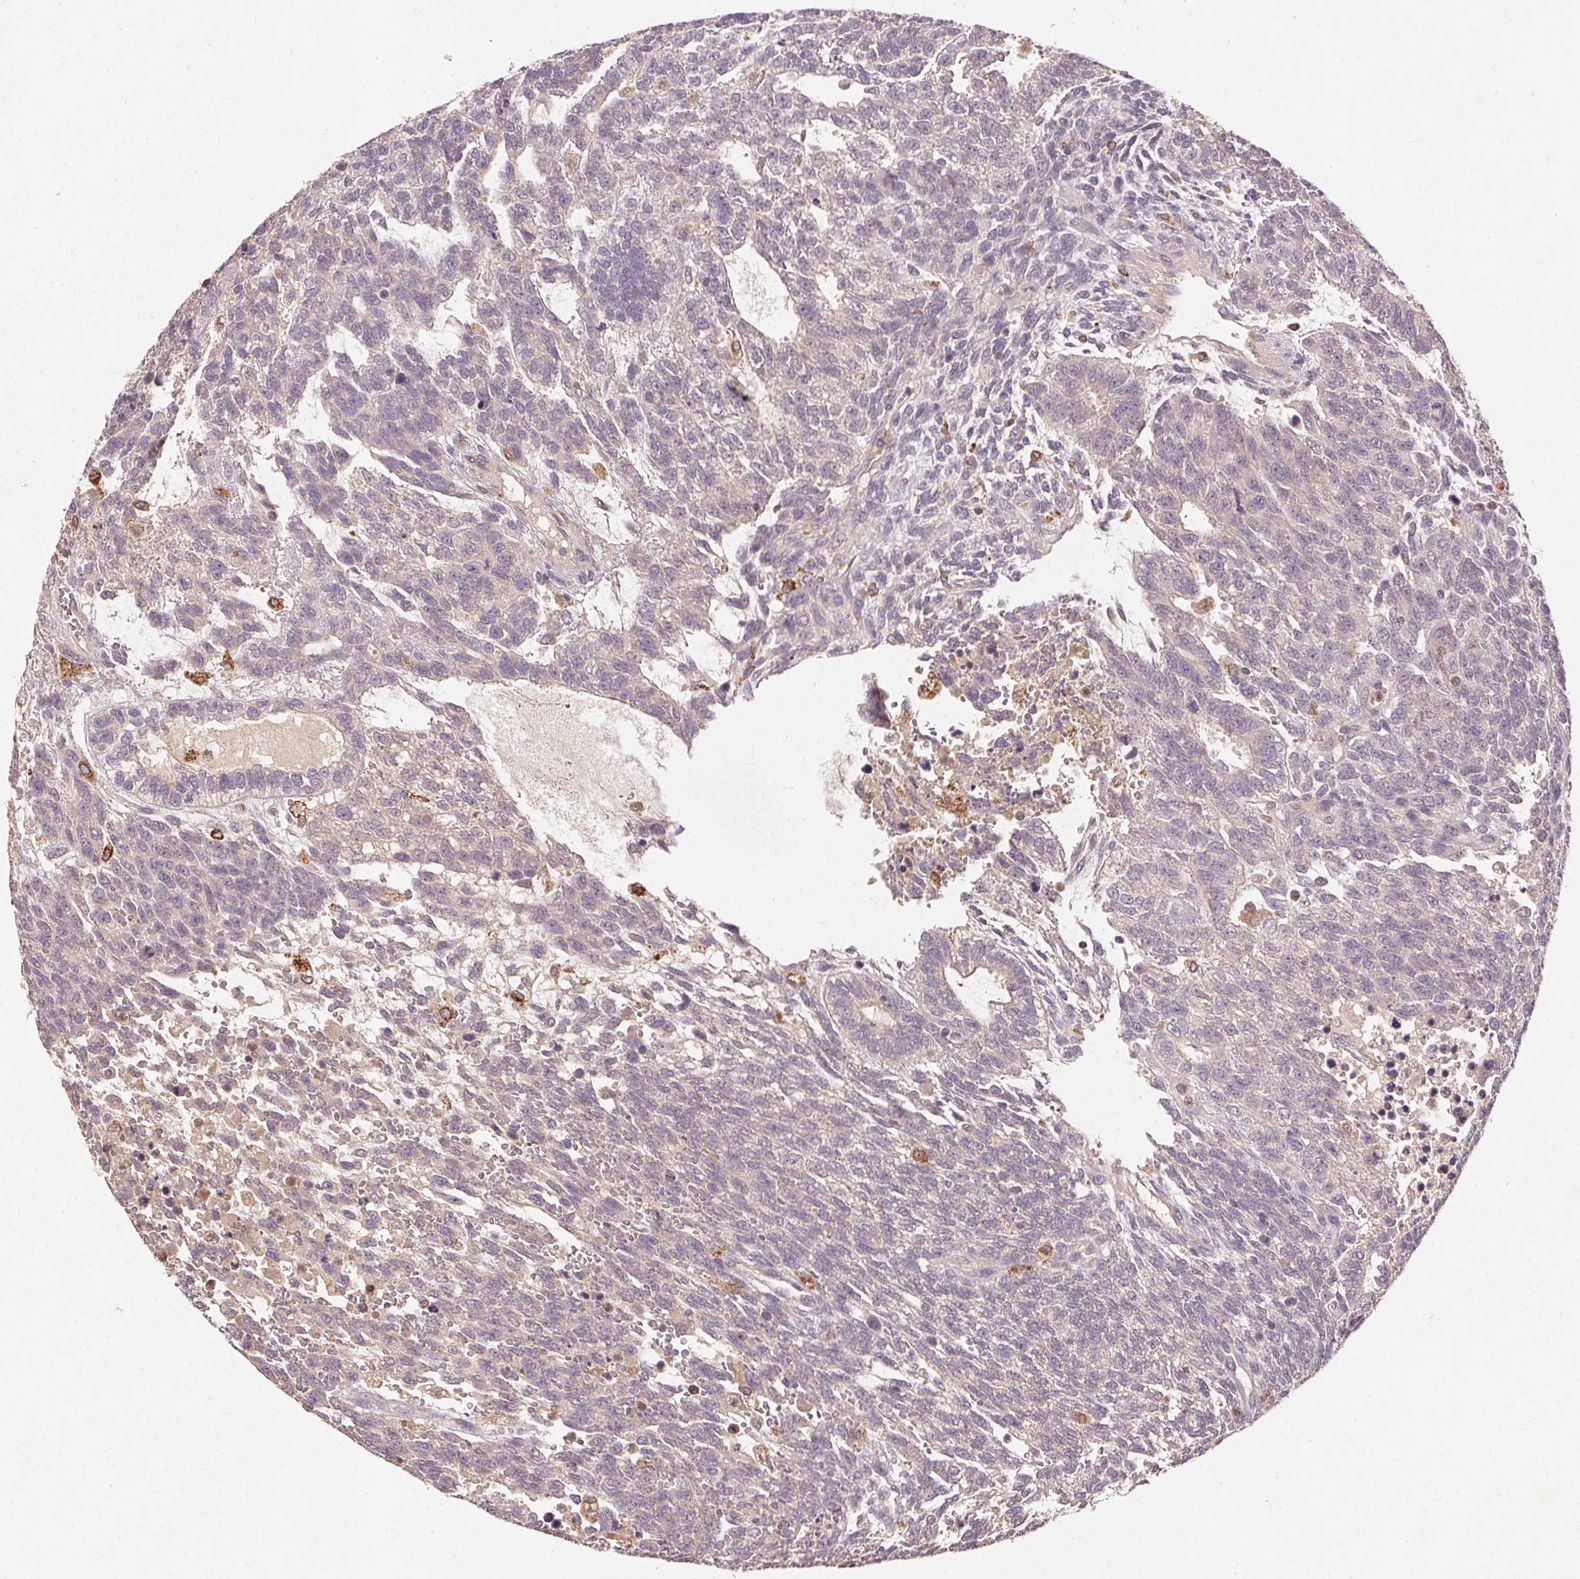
{"staining": {"intensity": "negative", "quantity": "none", "location": "none"}, "tissue": "testis cancer", "cell_type": "Tumor cells", "image_type": "cancer", "snomed": [{"axis": "morphology", "description": "Carcinoma, Embryonal, NOS"}, {"axis": "topography", "description": "Testis"}], "caption": "IHC histopathology image of neoplastic tissue: human testis cancer (embryonal carcinoma) stained with DAB shows no significant protein expression in tumor cells.", "gene": "REP15", "patient": {"sex": "male", "age": 23}}